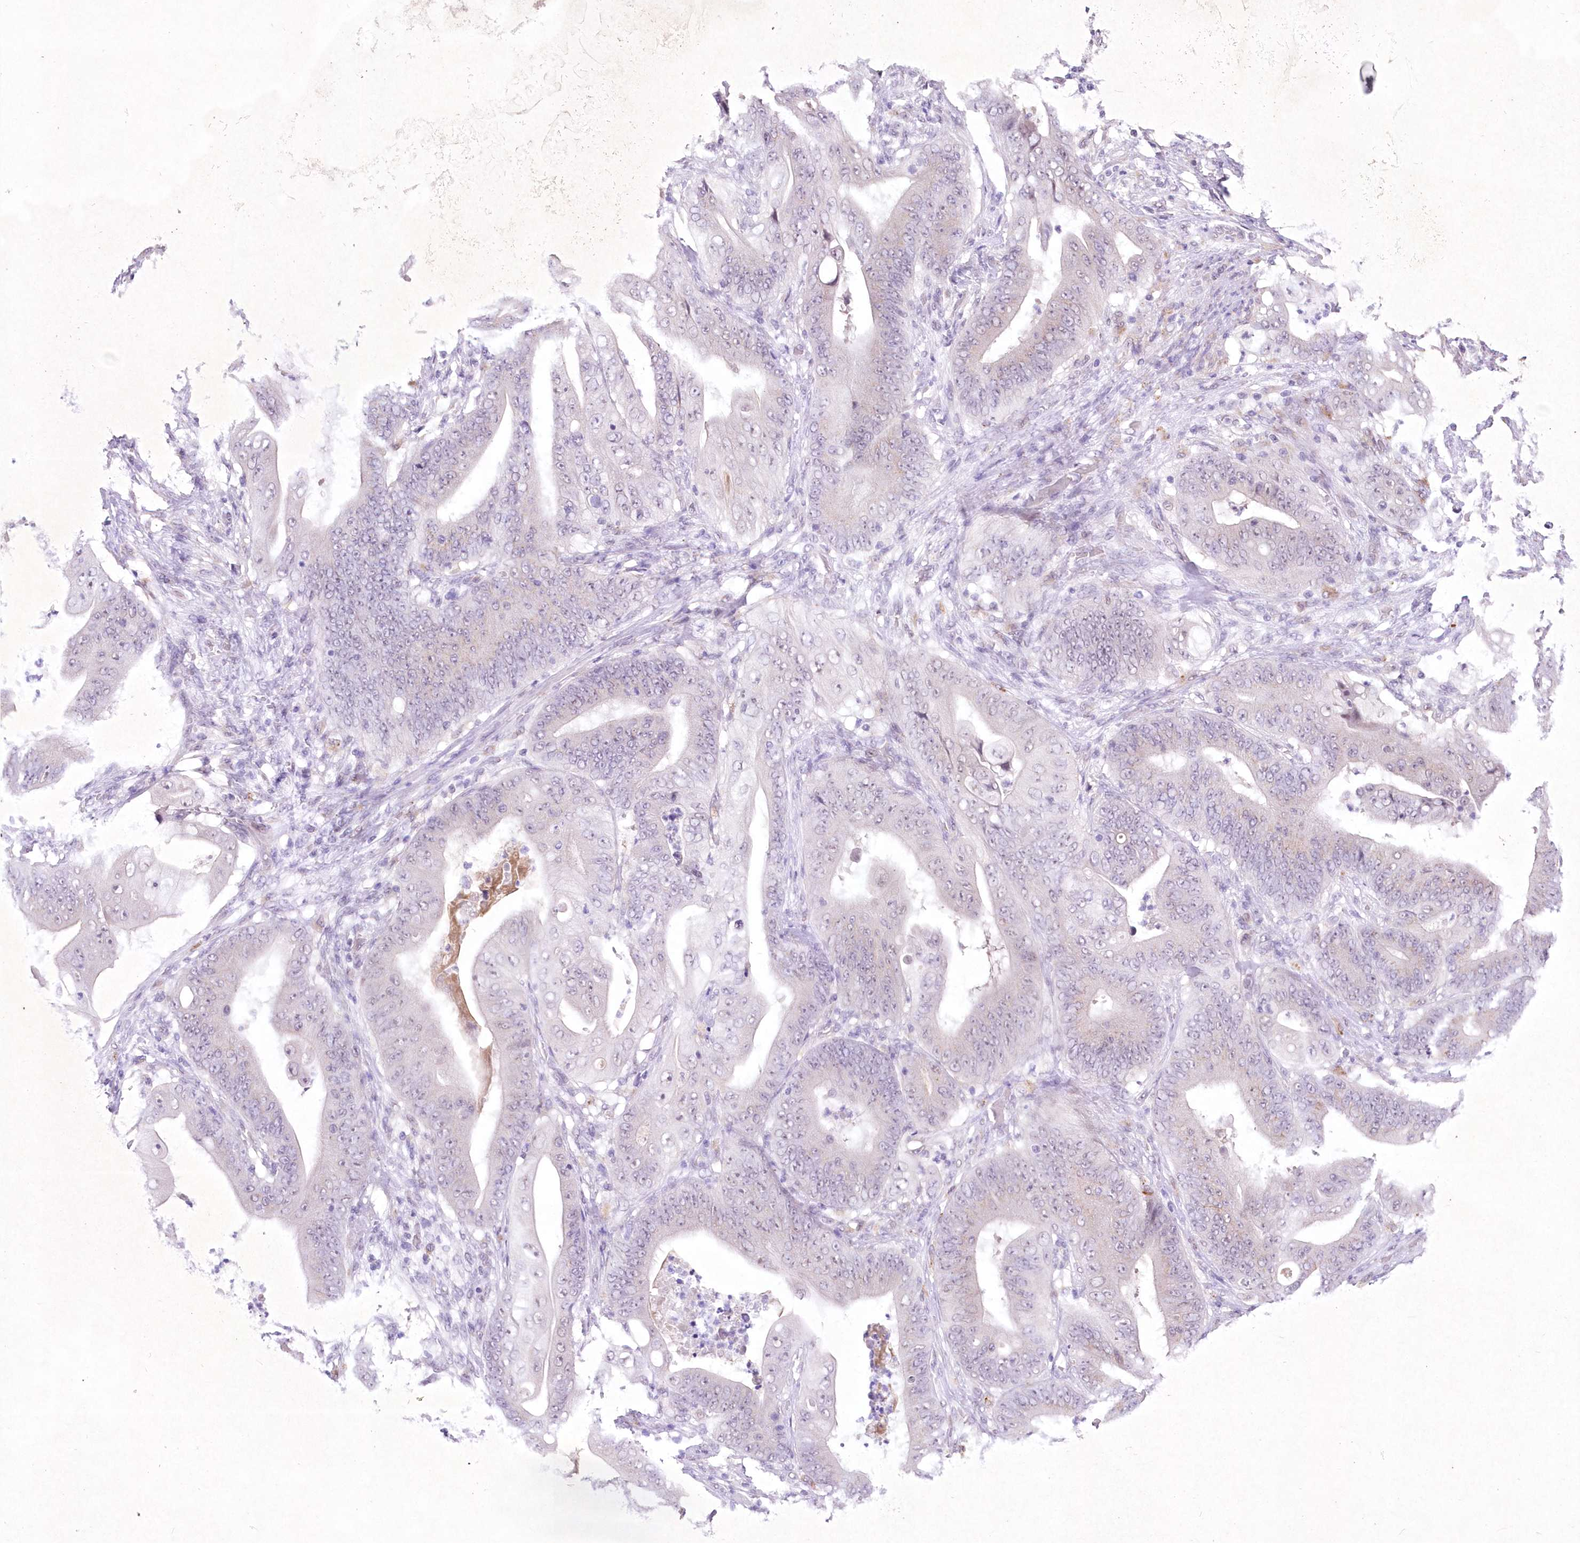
{"staining": {"intensity": "negative", "quantity": "none", "location": "none"}, "tissue": "stomach cancer", "cell_type": "Tumor cells", "image_type": "cancer", "snomed": [{"axis": "morphology", "description": "Adenocarcinoma, NOS"}, {"axis": "topography", "description": "Stomach"}], "caption": "This is an IHC image of stomach cancer. There is no expression in tumor cells.", "gene": "RBM27", "patient": {"sex": "female", "age": 73}}